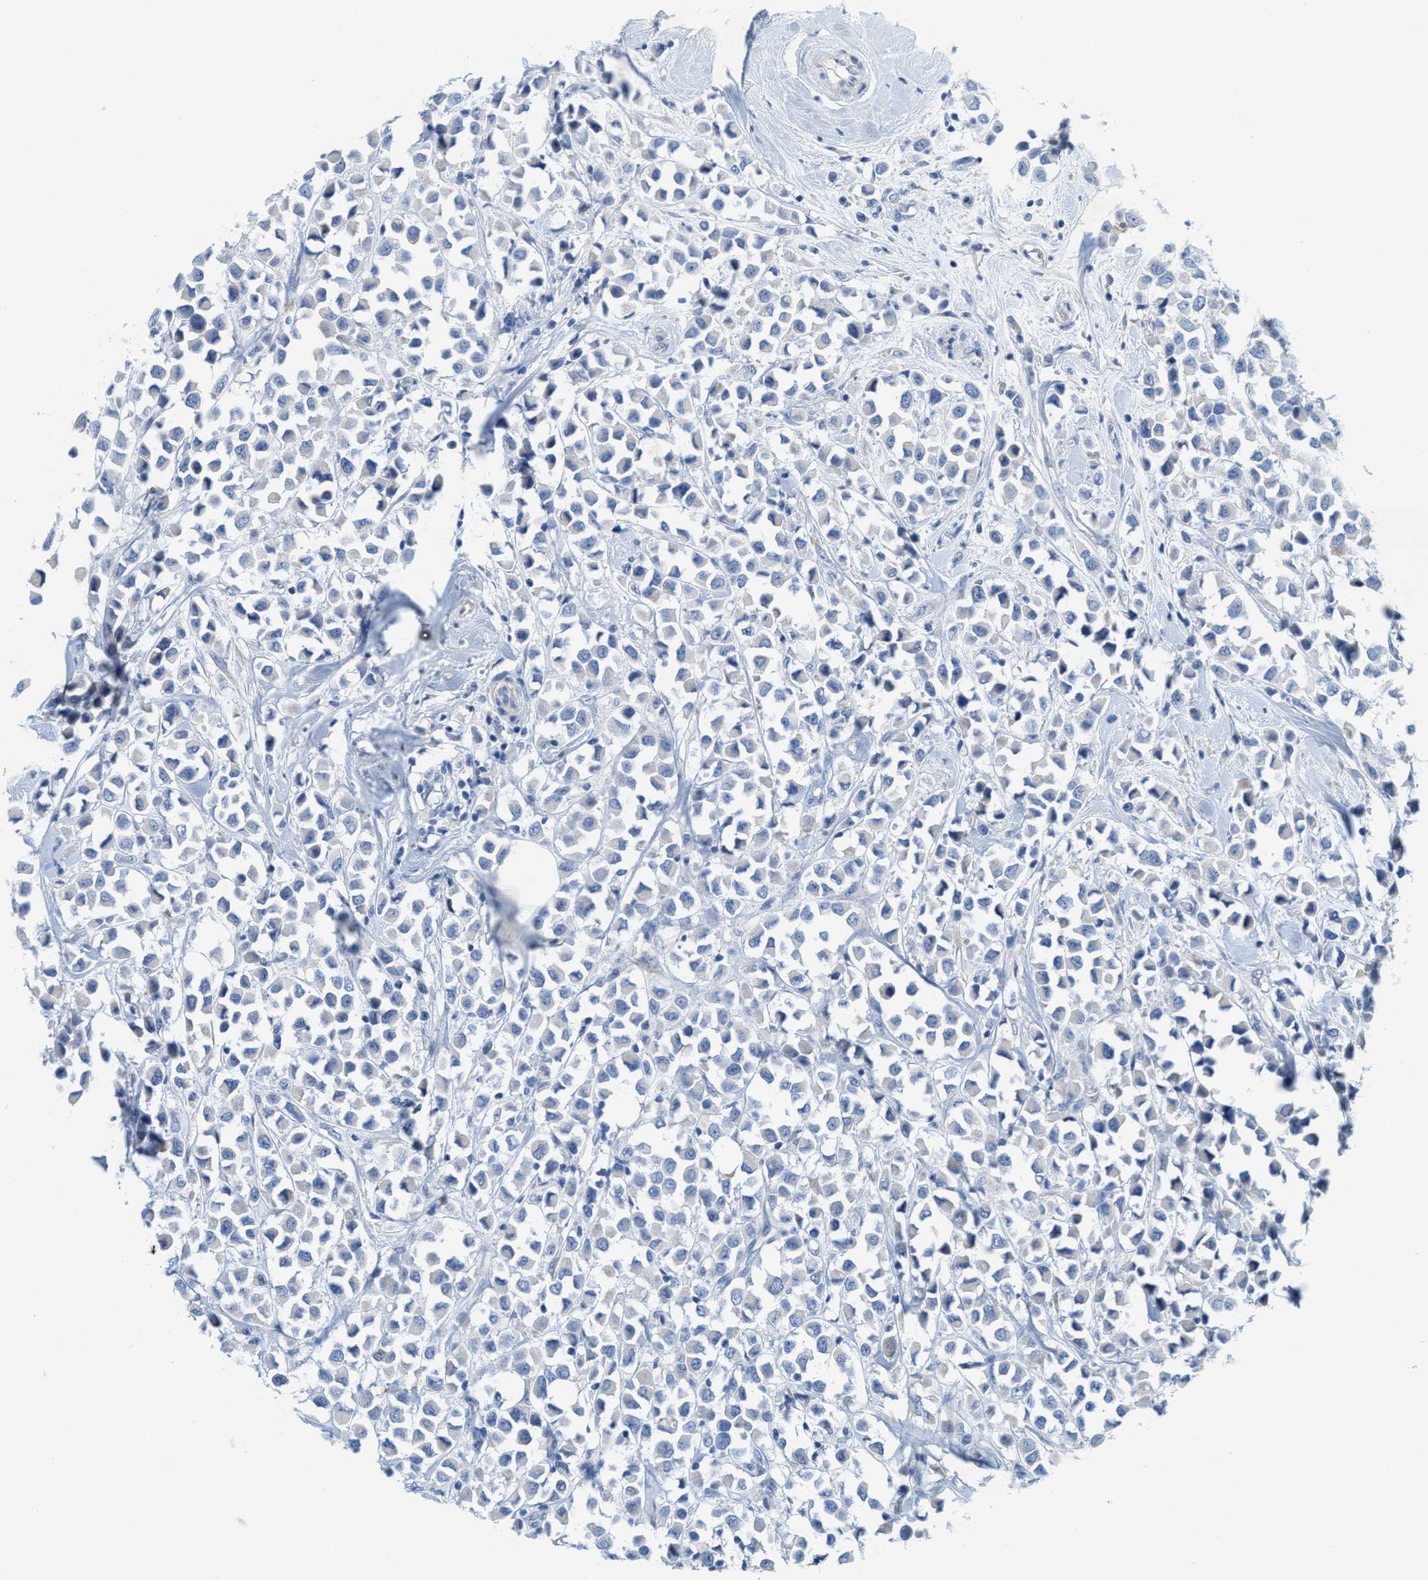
{"staining": {"intensity": "negative", "quantity": "none", "location": "none"}, "tissue": "breast cancer", "cell_type": "Tumor cells", "image_type": "cancer", "snomed": [{"axis": "morphology", "description": "Duct carcinoma"}, {"axis": "topography", "description": "Breast"}], "caption": "Histopathology image shows no protein expression in tumor cells of intraductal carcinoma (breast) tissue. (Stains: DAB (3,3'-diaminobenzidine) immunohistochemistry (IHC) with hematoxylin counter stain, Microscopy: brightfield microscopy at high magnification).", "gene": "CPA2", "patient": {"sex": "female", "age": 61}}